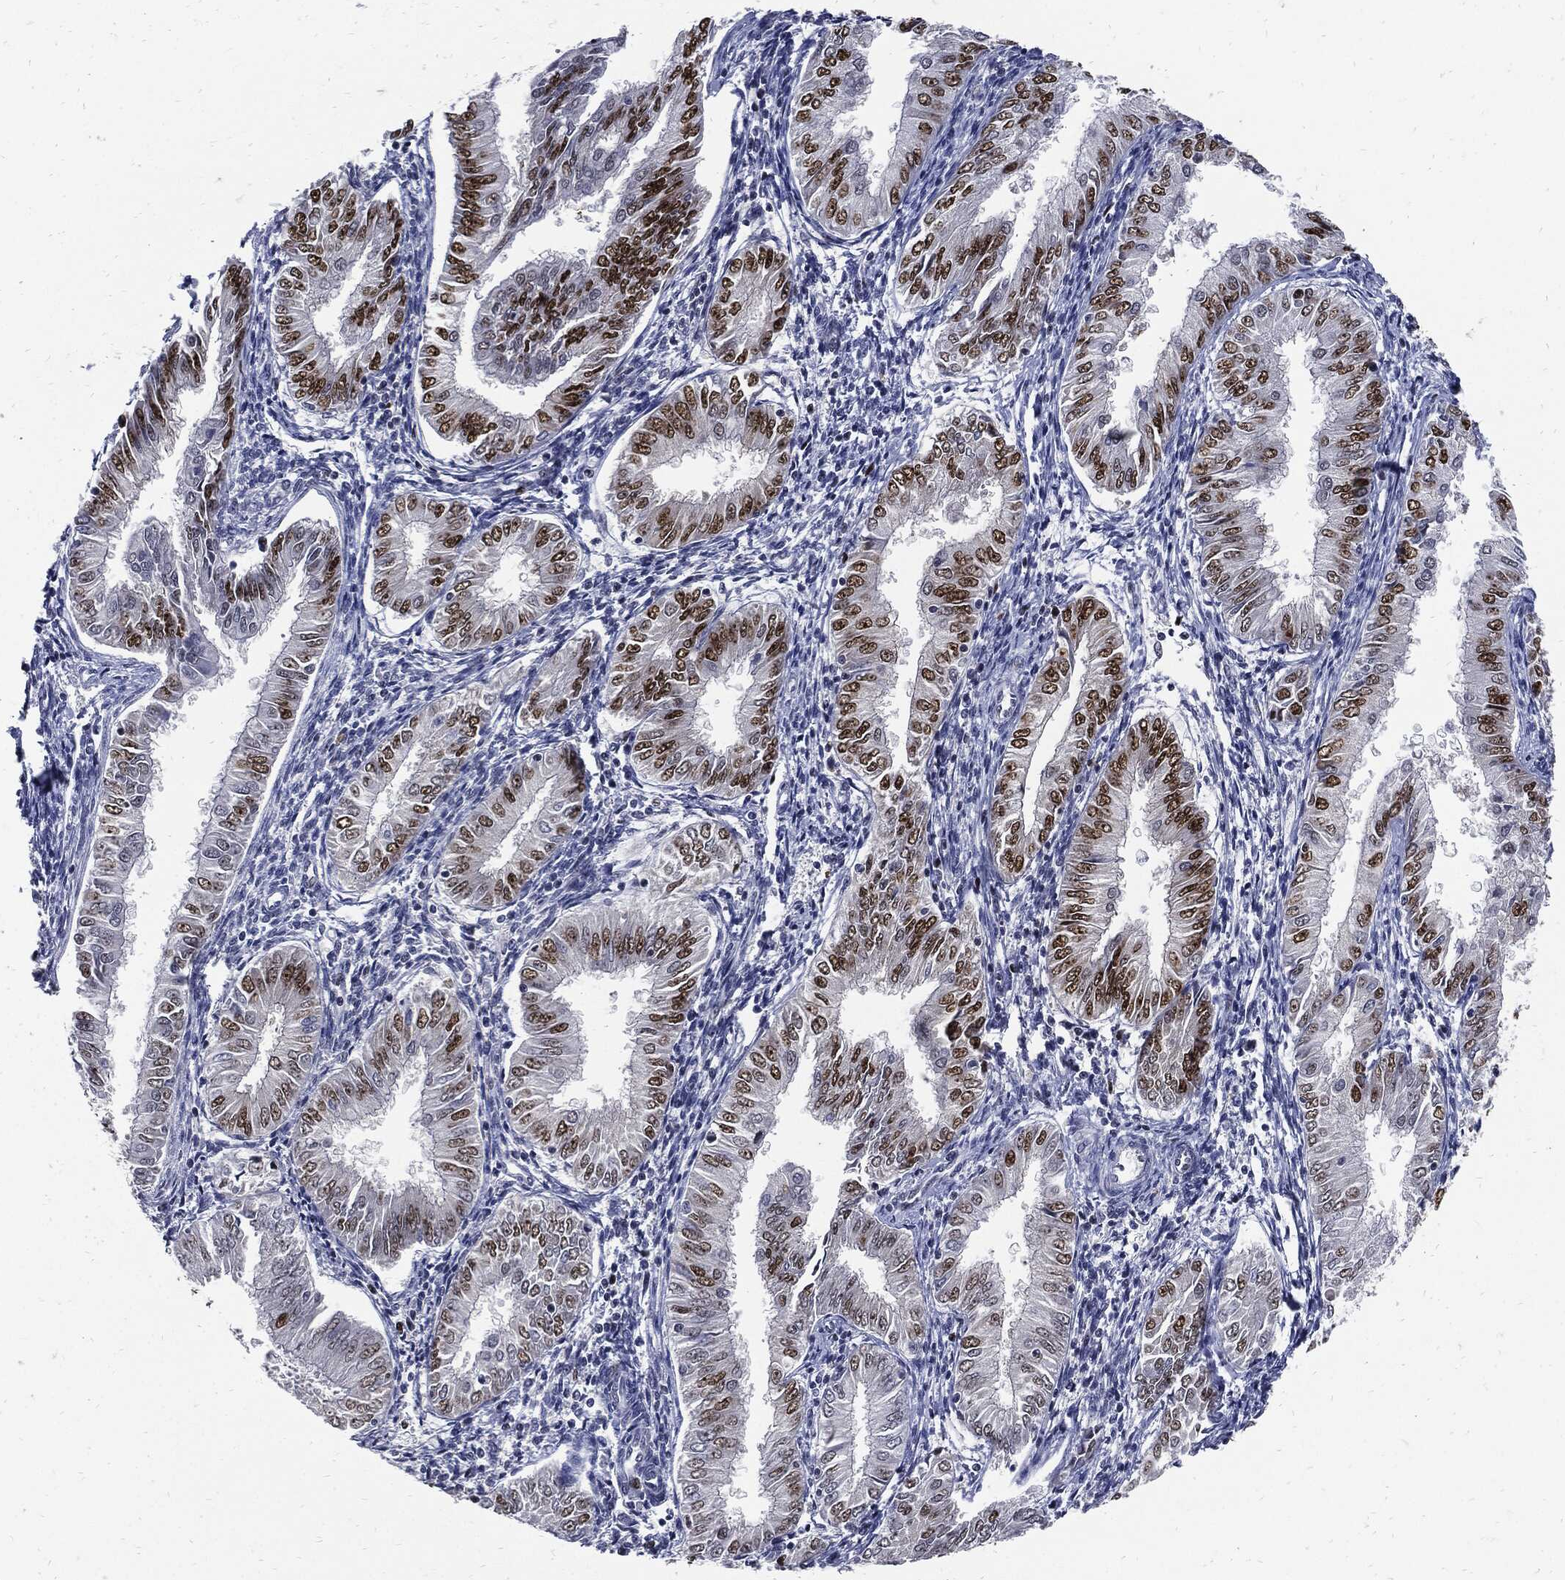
{"staining": {"intensity": "strong", "quantity": "25%-75%", "location": "nuclear"}, "tissue": "endometrial cancer", "cell_type": "Tumor cells", "image_type": "cancer", "snomed": [{"axis": "morphology", "description": "Adenocarcinoma, NOS"}, {"axis": "topography", "description": "Endometrium"}], "caption": "IHC image of adenocarcinoma (endometrial) stained for a protein (brown), which demonstrates high levels of strong nuclear positivity in about 25%-75% of tumor cells.", "gene": "NBN", "patient": {"sex": "female", "age": 53}}